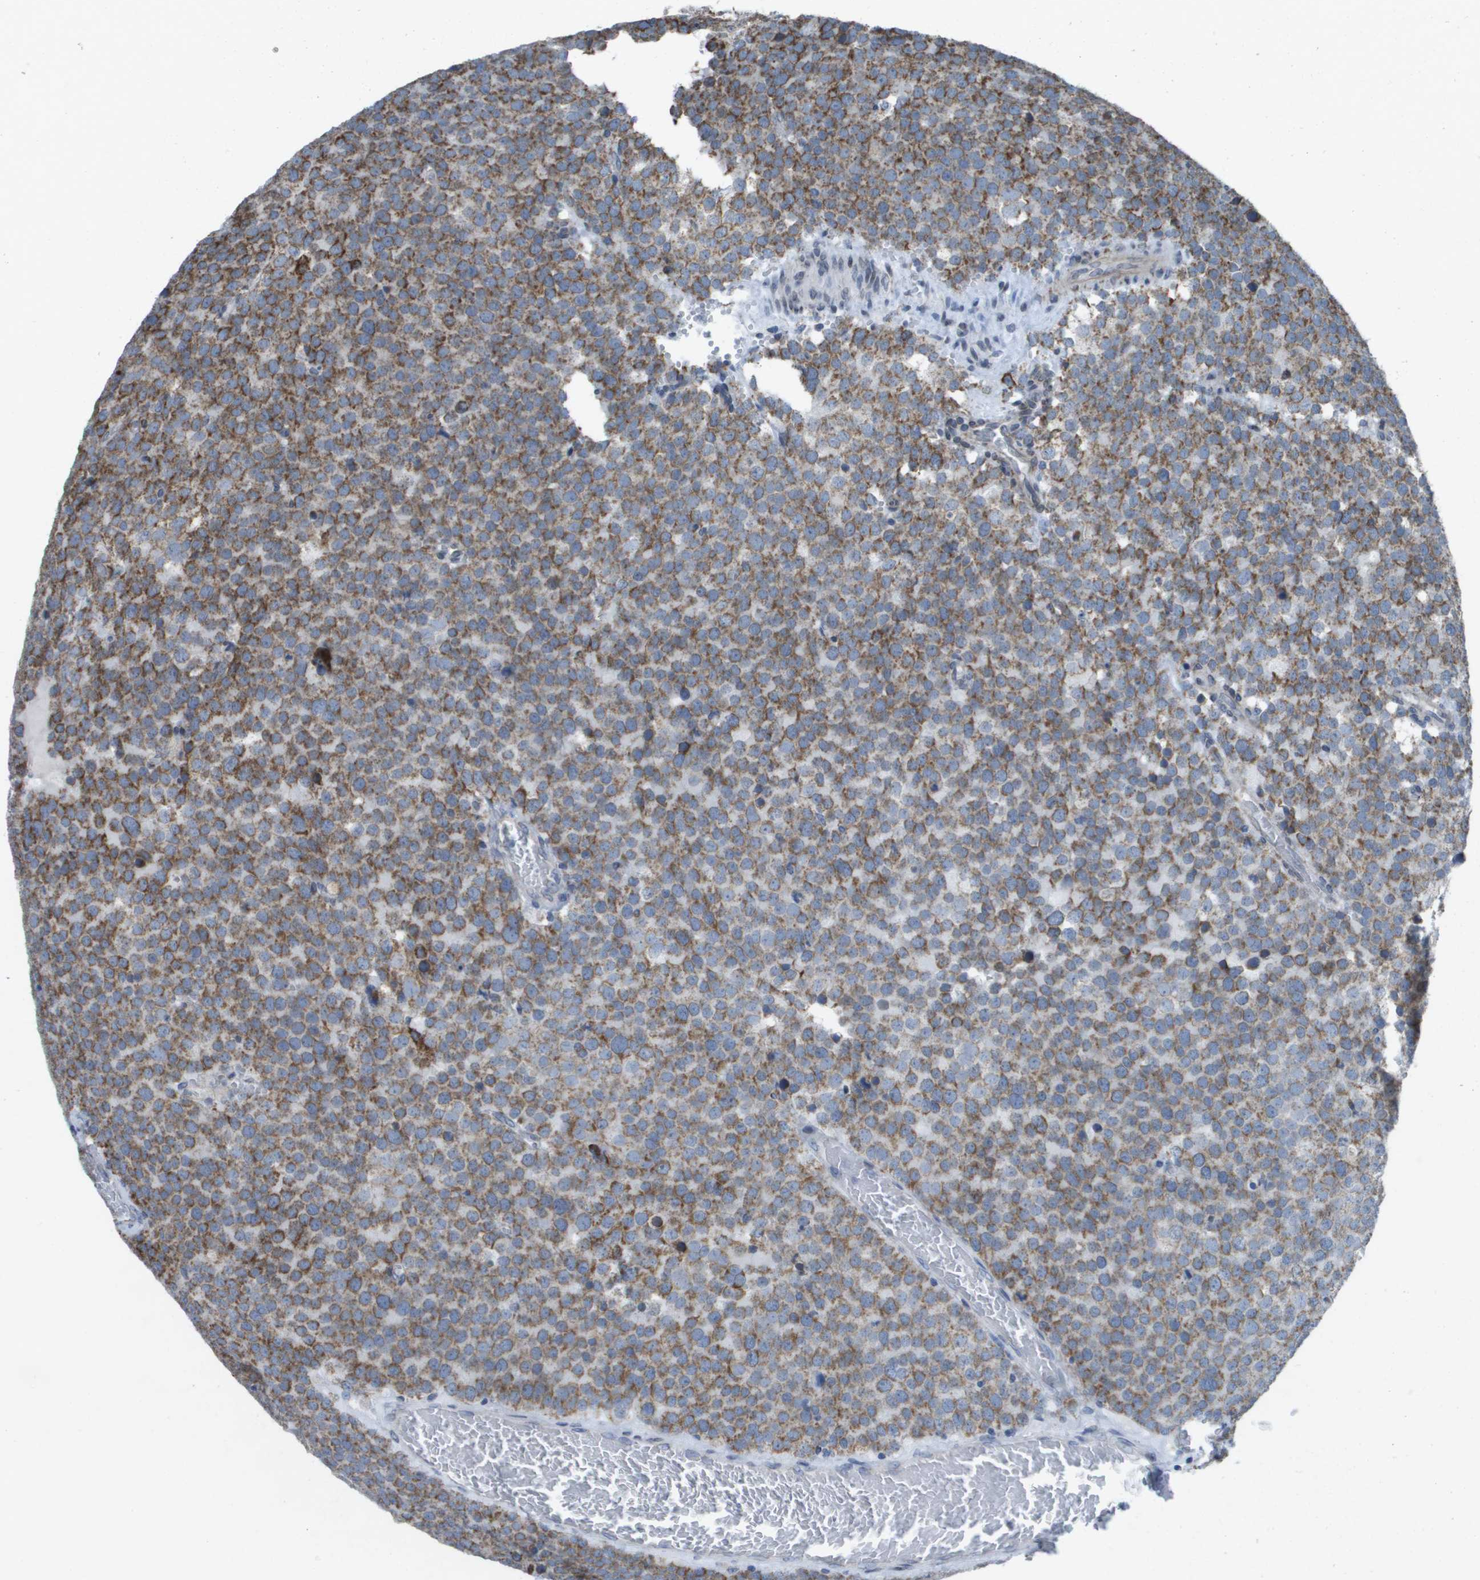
{"staining": {"intensity": "moderate", "quantity": ">75%", "location": "cytoplasmic/membranous"}, "tissue": "testis cancer", "cell_type": "Tumor cells", "image_type": "cancer", "snomed": [{"axis": "morphology", "description": "Normal tissue, NOS"}, {"axis": "morphology", "description": "Seminoma, NOS"}, {"axis": "topography", "description": "Testis"}], "caption": "High-magnification brightfield microscopy of seminoma (testis) stained with DAB (3,3'-diaminobenzidine) (brown) and counterstained with hematoxylin (blue). tumor cells exhibit moderate cytoplasmic/membranous expression is appreciated in approximately>75% of cells.", "gene": "TMEM223", "patient": {"sex": "male", "age": 71}}